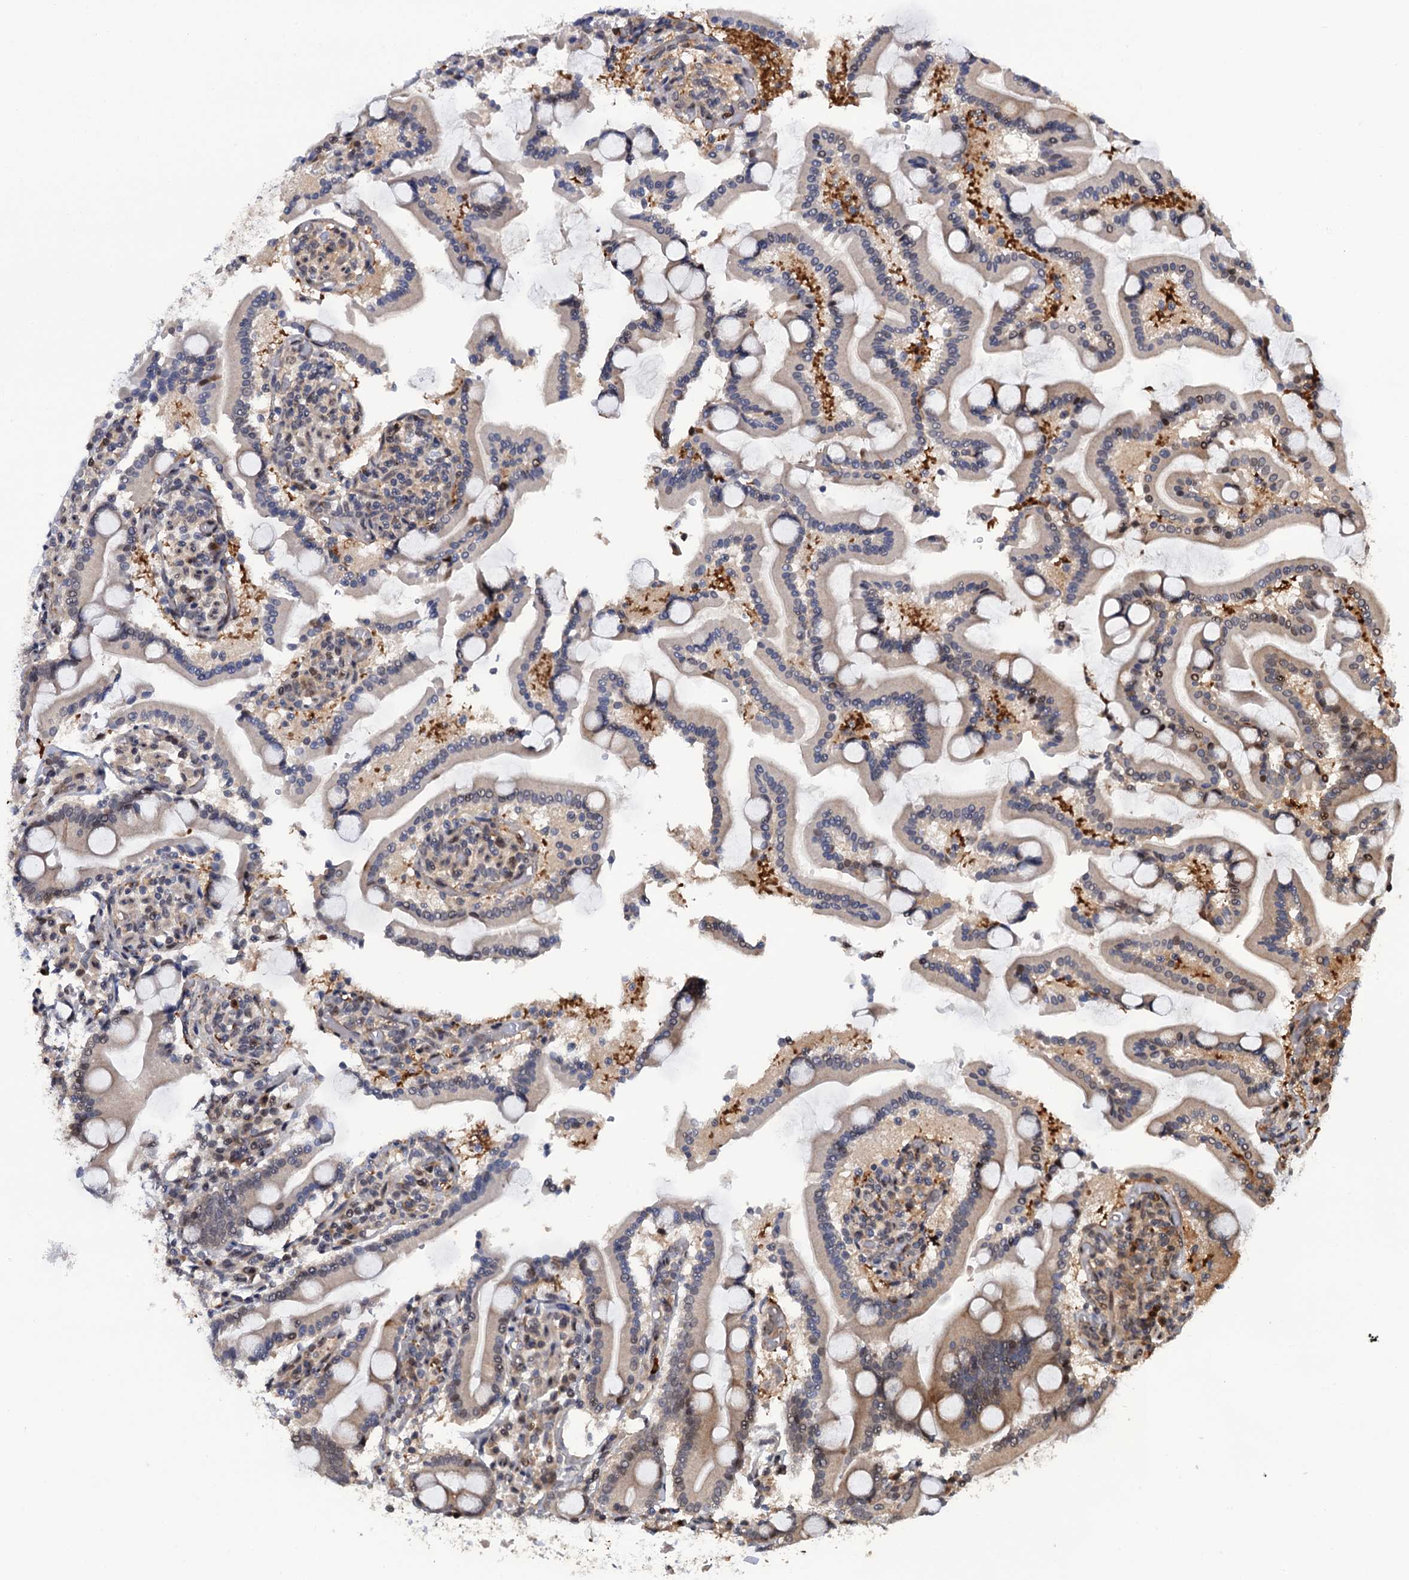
{"staining": {"intensity": "moderate", "quantity": "25%-75%", "location": "cytoplasmic/membranous,nuclear"}, "tissue": "duodenum", "cell_type": "Glandular cells", "image_type": "normal", "snomed": [{"axis": "morphology", "description": "Normal tissue, NOS"}, {"axis": "topography", "description": "Duodenum"}], "caption": "A medium amount of moderate cytoplasmic/membranous,nuclear staining is identified in about 25%-75% of glandular cells in normal duodenum. (DAB IHC, brown staining for protein, blue staining for nuclei).", "gene": "CDC23", "patient": {"sex": "male", "age": 55}}